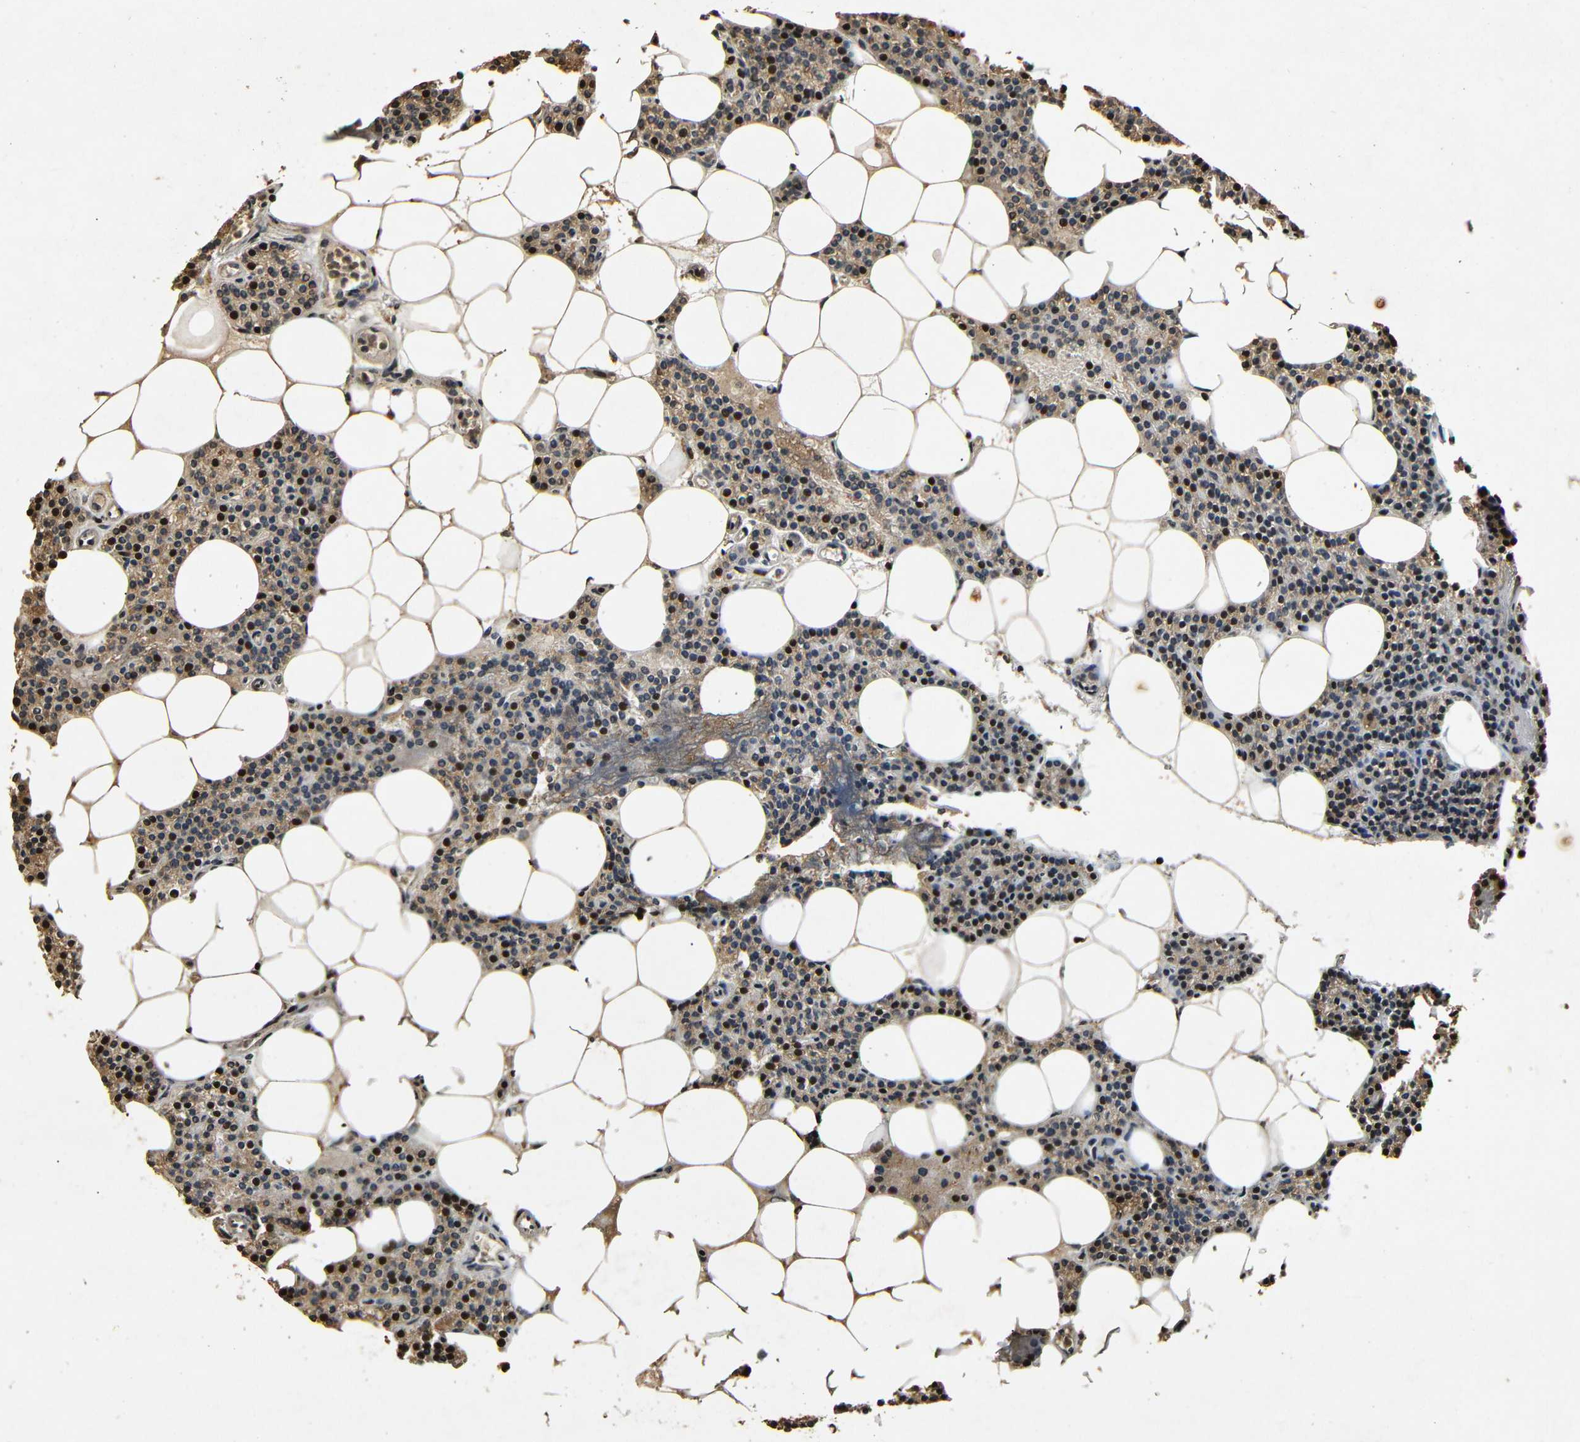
{"staining": {"intensity": "strong", "quantity": ">75%", "location": "cytoplasmic/membranous,nuclear"}, "tissue": "parathyroid gland", "cell_type": "Glandular cells", "image_type": "normal", "snomed": [{"axis": "morphology", "description": "Normal tissue, NOS"}, {"axis": "morphology", "description": "Adenoma, NOS"}, {"axis": "topography", "description": "Parathyroid gland"}], "caption": "This histopathology image exhibits IHC staining of unremarkable parathyroid gland, with high strong cytoplasmic/membranous,nuclear positivity in approximately >75% of glandular cells.", "gene": "KAZALD1", "patient": {"sex": "female", "age": 51}}